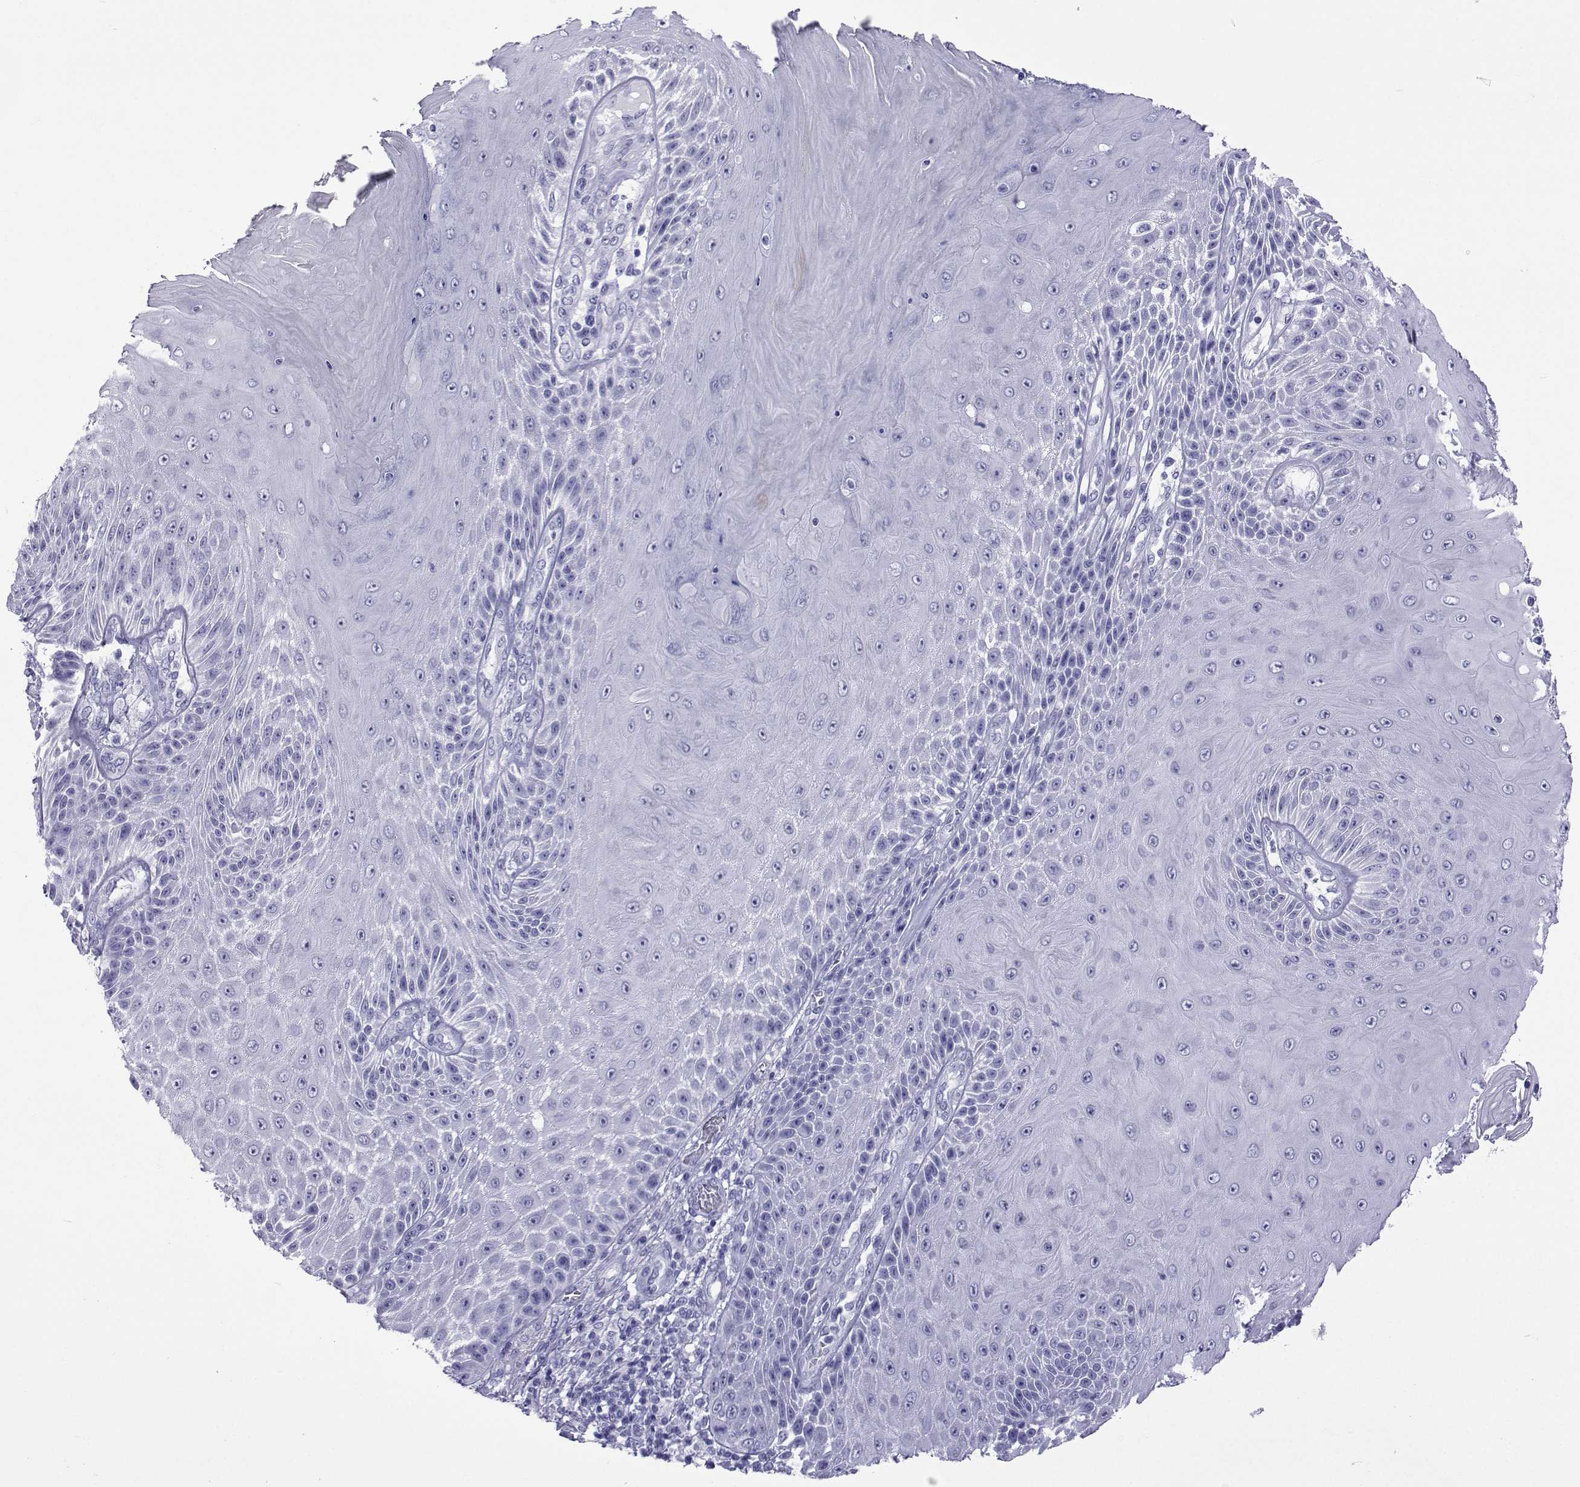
{"staining": {"intensity": "negative", "quantity": "none", "location": "none"}, "tissue": "skin cancer", "cell_type": "Tumor cells", "image_type": "cancer", "snomed": [{"axis": "morphology", "description": "Squamous cell carcinoma, NOS"}, {"axis": "topography", "description": "Skin"}], "caption": "Photomicrograph shows no significant protein expression in tumor cells of skin squamous cell carcinoma.", "gene": "ACTL7A", "patient": {"sex": "male", "age": 62}}